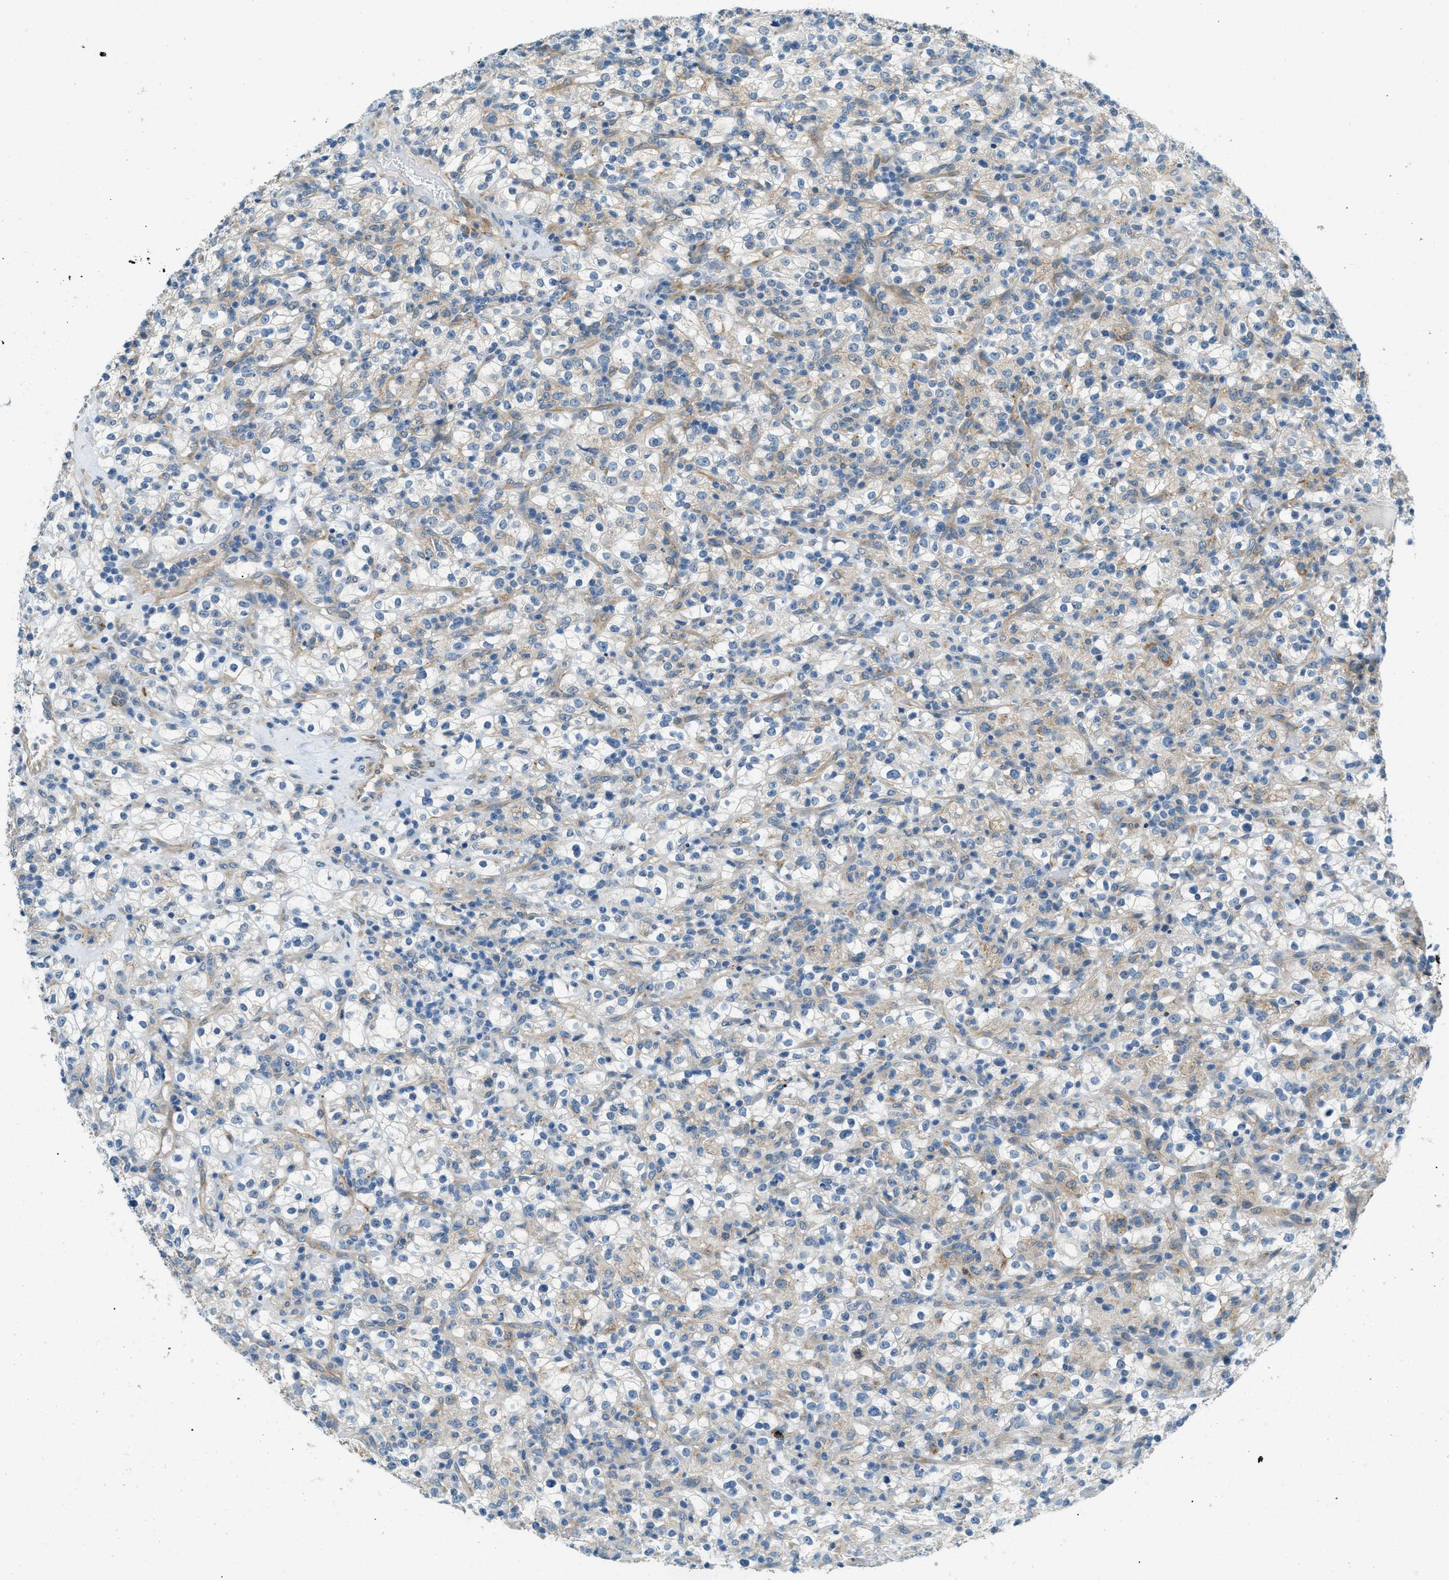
{"staining": {"intensity": "weak", "quantity": "<25%", "location": "cytoplasmic/membranous"}, "tissue": "renal cancer", "cell_type": "Tumor cells", "image_type": "cancer", "snomed": [{"axis": "morphology", "description": "Normal tissue, NOS"}, {"axis": "morphology", "description": "Adenocarcinoma, NOS"}, {"axis": "topography", "description": "Kidney"}], "caption": "IHC image of human renal cancer stained for a protein (brown), which displays no staining in tumor cells. The staining was performed using DAB (3,3'-diaminobenzidine) to visualize the protein expression in brown, while the nuclei were stained in blue with hematoxylin (Magnification: 20x).", "gene": "ZNF367", "patient": {"sex": "female", "age": 72}}